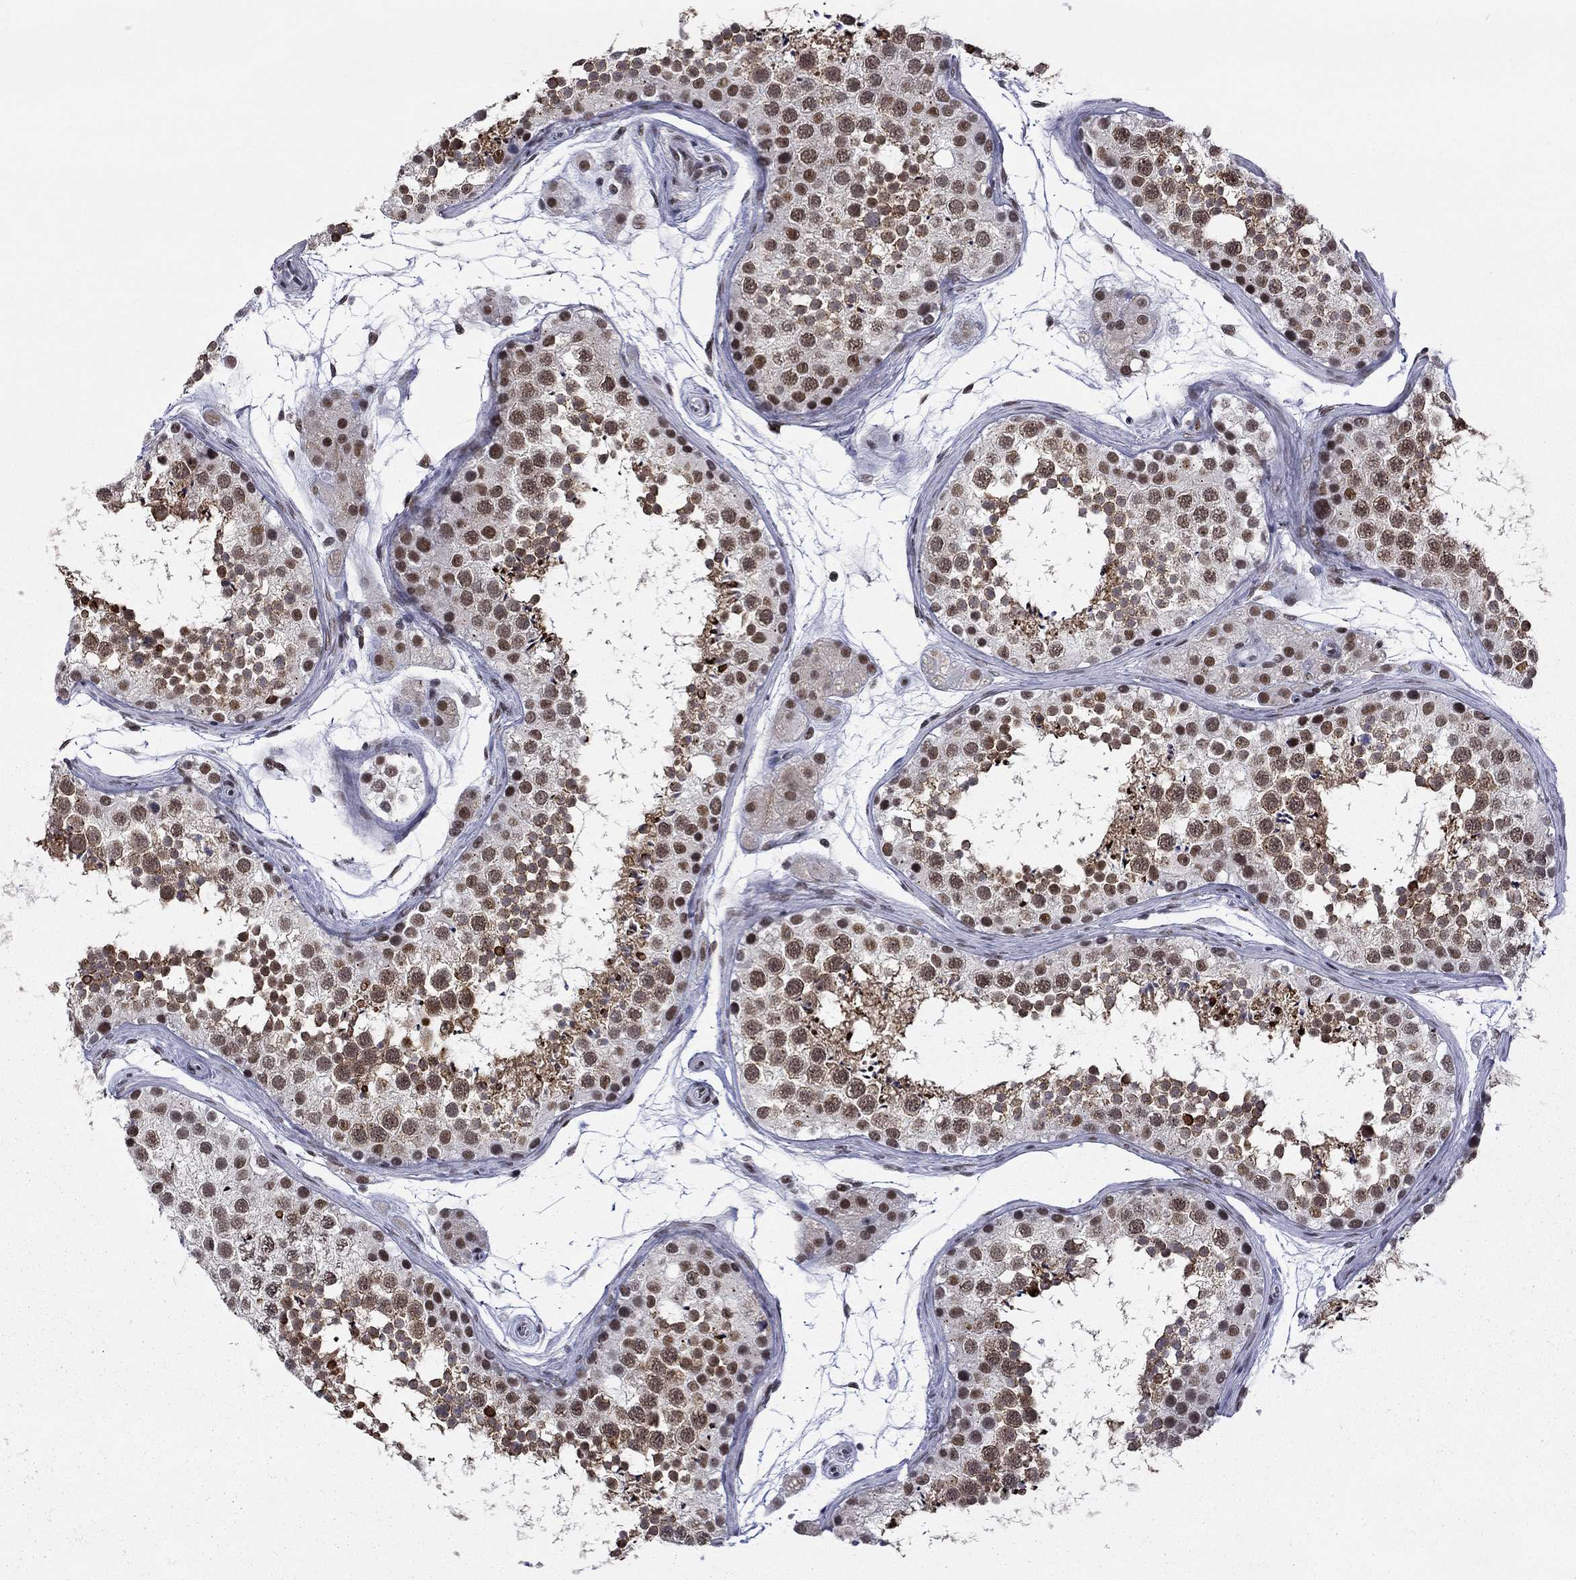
{"staining": {"intensity": "moderate", "quantity": ">75%", "location": "nuclear"}, "tissue": "testis", "cell_type": "Cells in seminiferous ducts", "image_type": "normal", "snomed": [{"axis": "morphology", "description": "Normal tissue, NOS"}, {"axis": "topography", "description": "Testis"}], "caption": "An immunohistochemistry image of normal tissue is shown. Protein staining in brown labels moderate nuclear positivity in testis within cells in seminiferous ducts. The protein of interest is stained brown, and the nuclei are stained in blue (DAB (3,3'-diaminobenzidine) IHC with brightfield microscopy, high magnification).", "gene": "ETV5", "patient": {"sex": "male", "age": 41}}